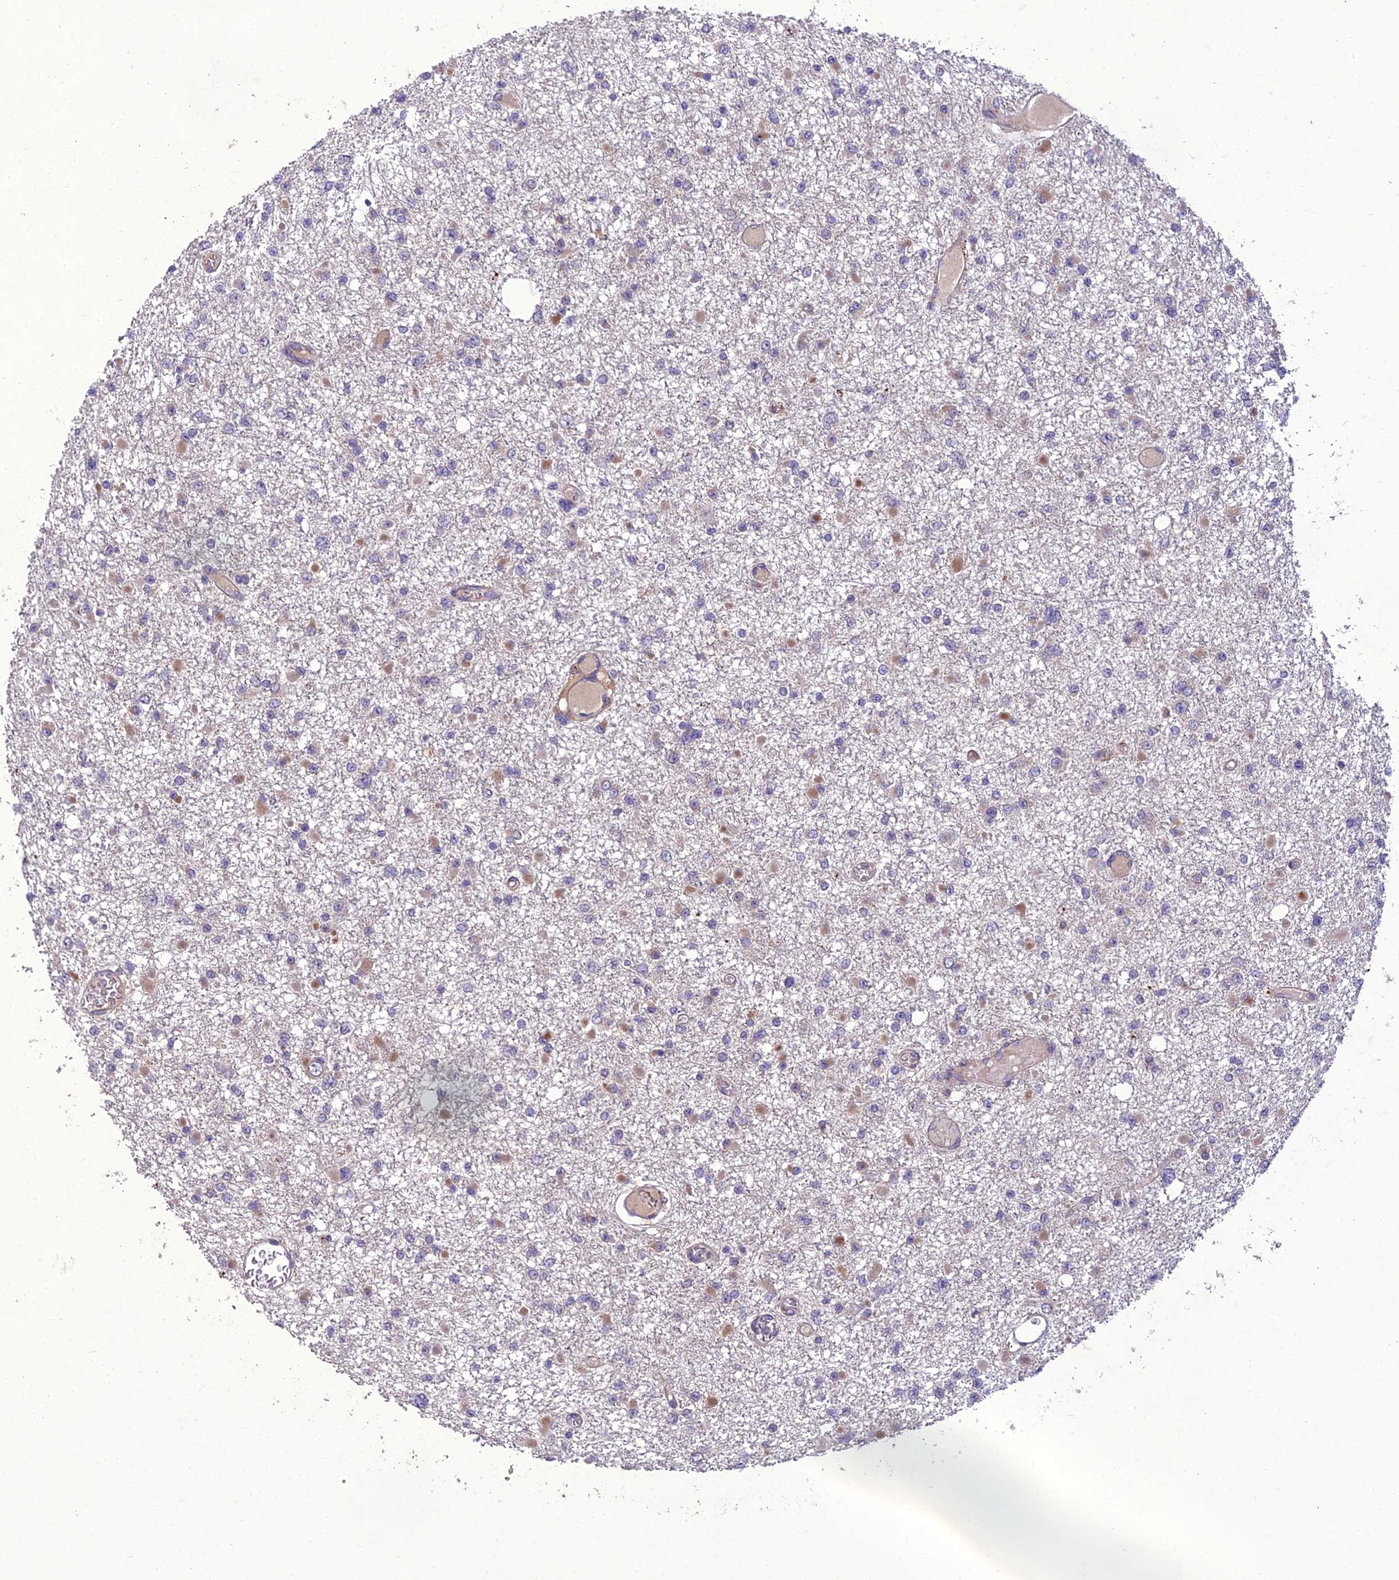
{"staining": {"intensity": "moderate", "quantity": "<25%", "location": "cytoplasmic/membranous"}, "tissue": "glioma", "cell_type": "Tumor cells", "image_type": "cancer", "snomed": [{"axis": "morphology", "description": "Glioma, malignant, Low grade"}, {"axis": "topography", "description": "Brain"}], "caption": "Brown immunohistochemical staining in glioma exhibits moderate cytoplasmic/membranous staining in about <25% of tumor cells.", "gene": "ADIPOR2", "patient": {"sex": "female", "age": 22}}